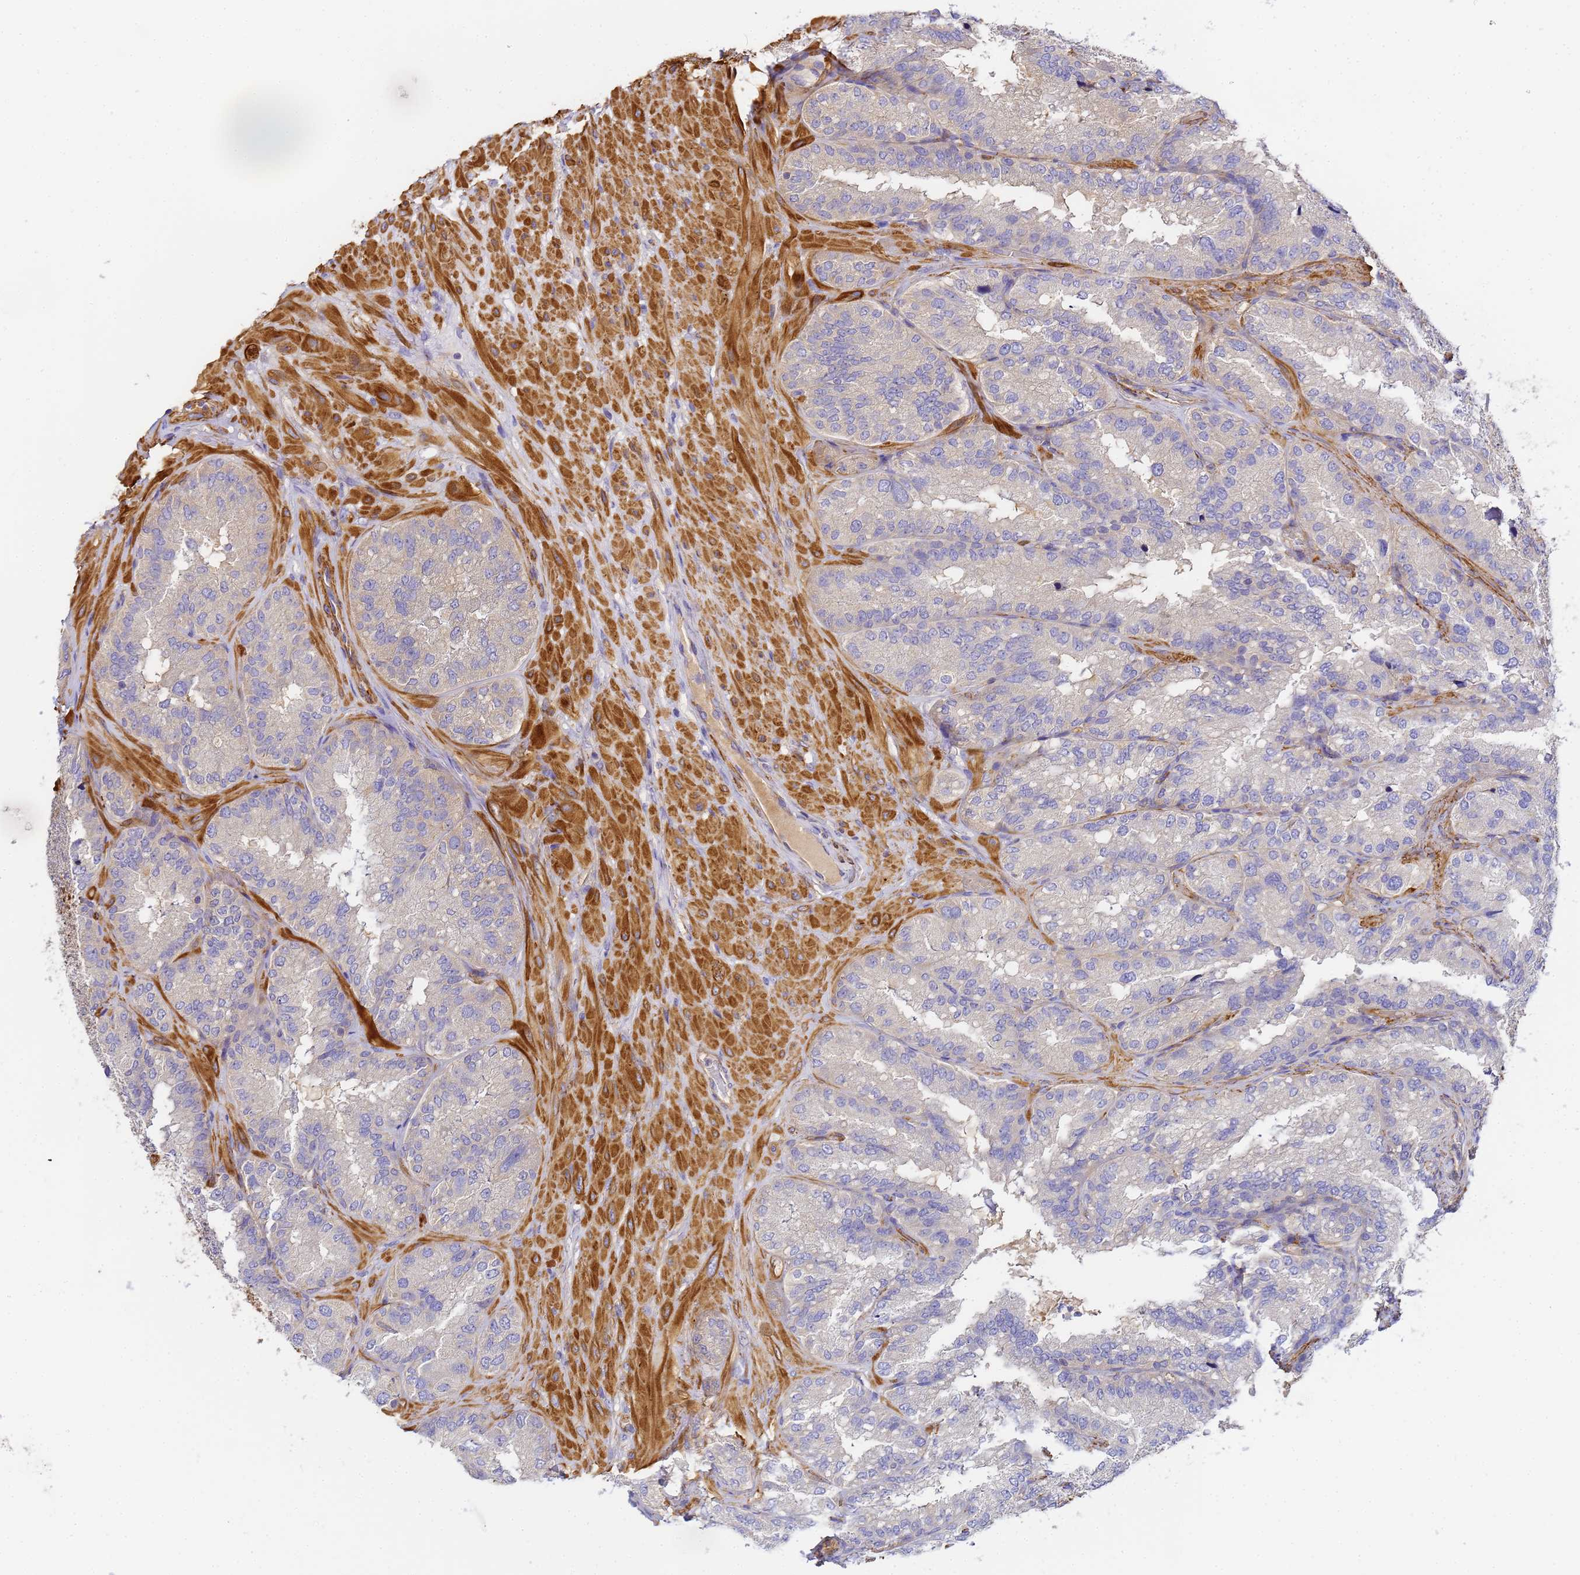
{"staining": {"intensity": "negative", "quantity": "none", "location": "none"}, "tissue": "seminal vesicle", "cell_type": "Glandular cells", "image_type": "normal", "snomed": [{"axis": "morphology", "description": "Normal tissue, NOS"}, {"axis": "topography", "description": "Seminal veicle"}], "caption": "The immunohistochemistry image has no significant positivity in glandular cells of seminal vesicle. (Brightfield microscopy of DAB (3,3'-diaminobenzidine) IHC at high magnification).", "gene": "MYL10", "patient": {"sex": "male", "age": 58}}